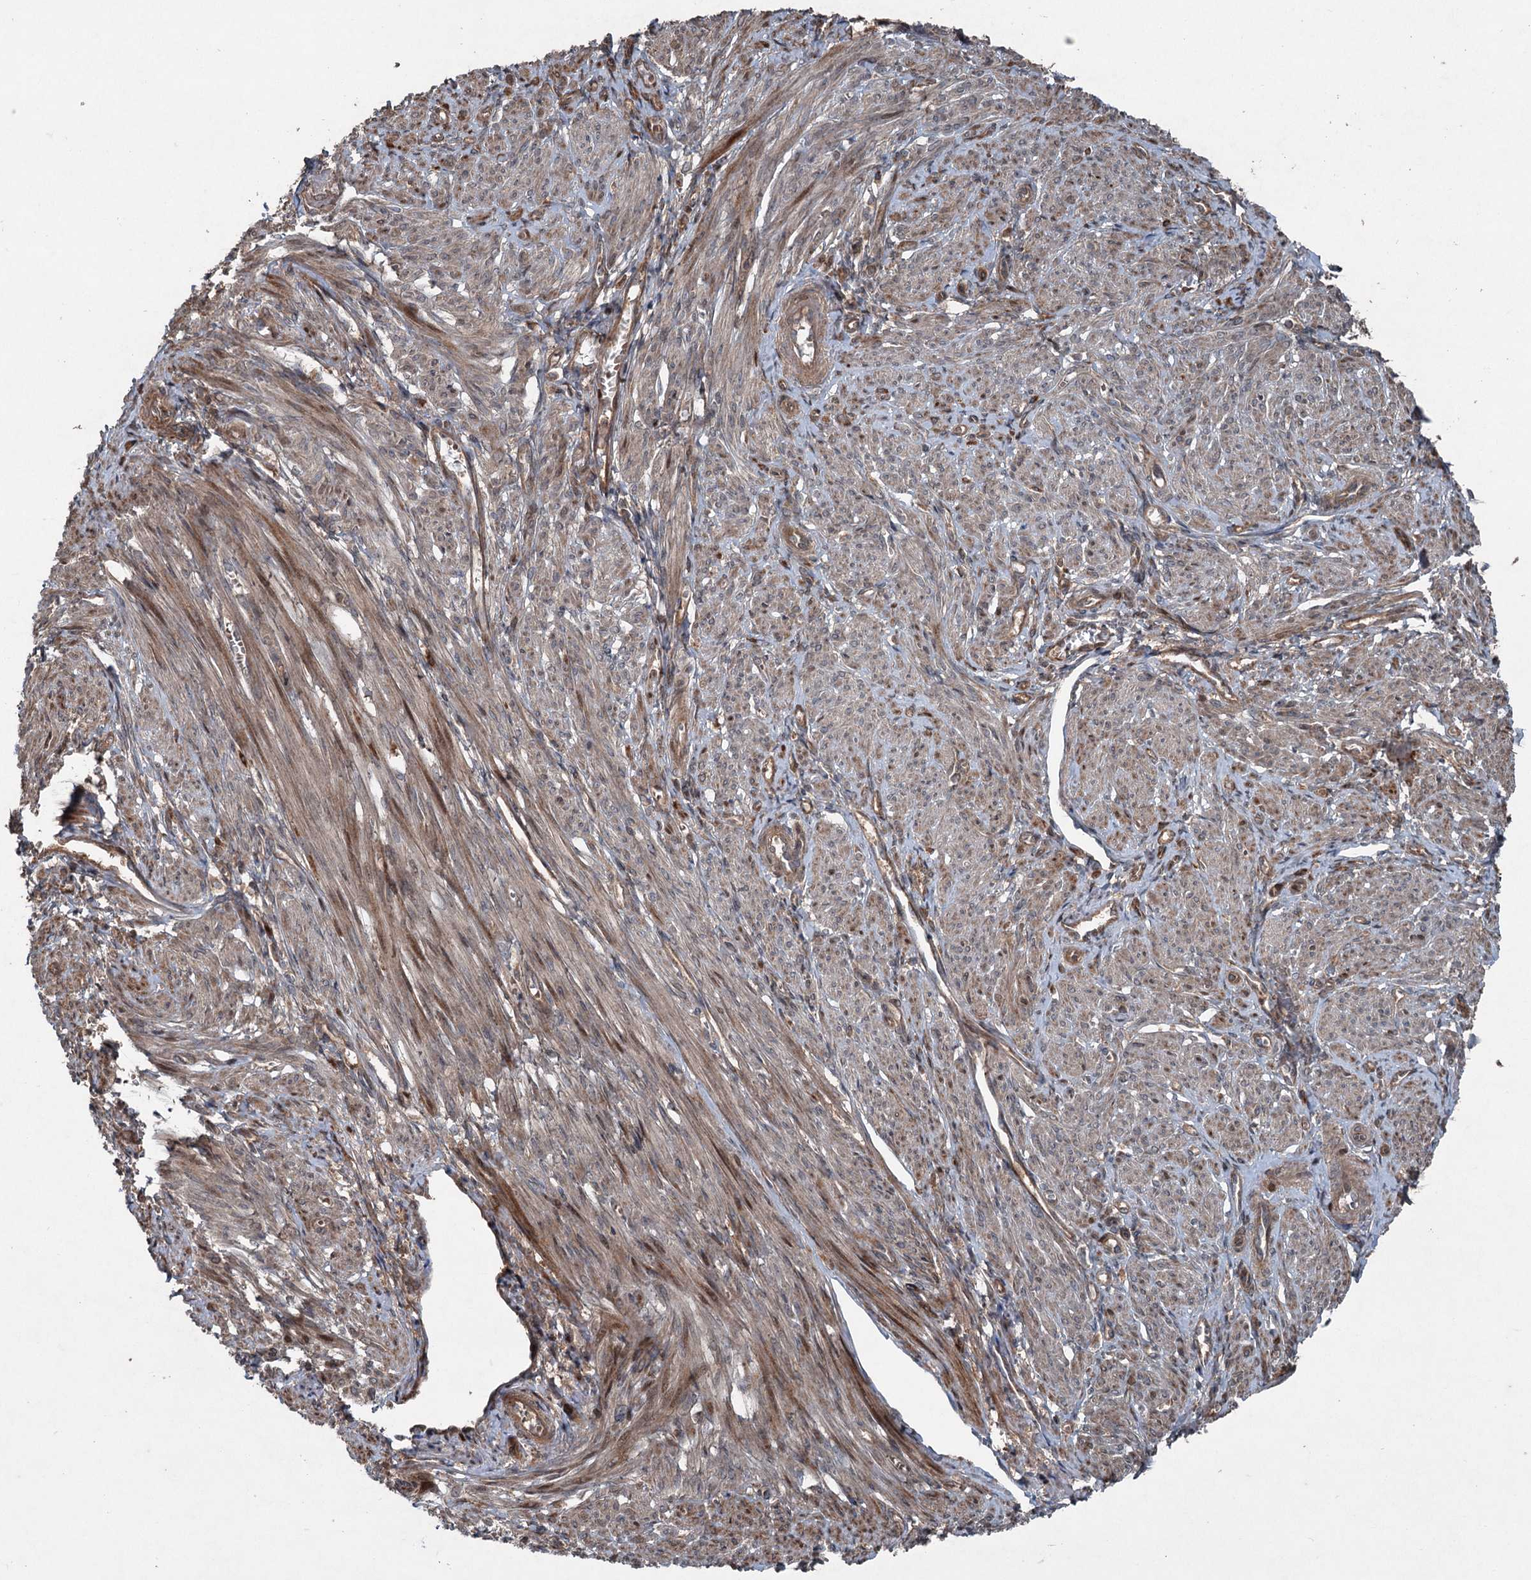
{"staining": {"intensity": "moderate", "quantity": "25%-75%", "location": "cytoplasmic/membranous"}, "tissue": "smooth muscle", "cell_type": "Smooth muscle cells", "image_type": "normal", "snomed": [{"axis": "morphology", "description": "Normal tissue, NOS"}, {"axis": "topography", "description": "Smooth muscle"}], "caption": "The immunohistochemical stain shows moderate cytoplasmic/membranous positivity in smooth muscle cells of benign smooth muscle. (DAB (3,3'-diaminobenzidine) IHC, brown staining for protein, blue staining for nuclei).", "gene": "ALAS1", "patient": {"sex": "female", "age": 39}}